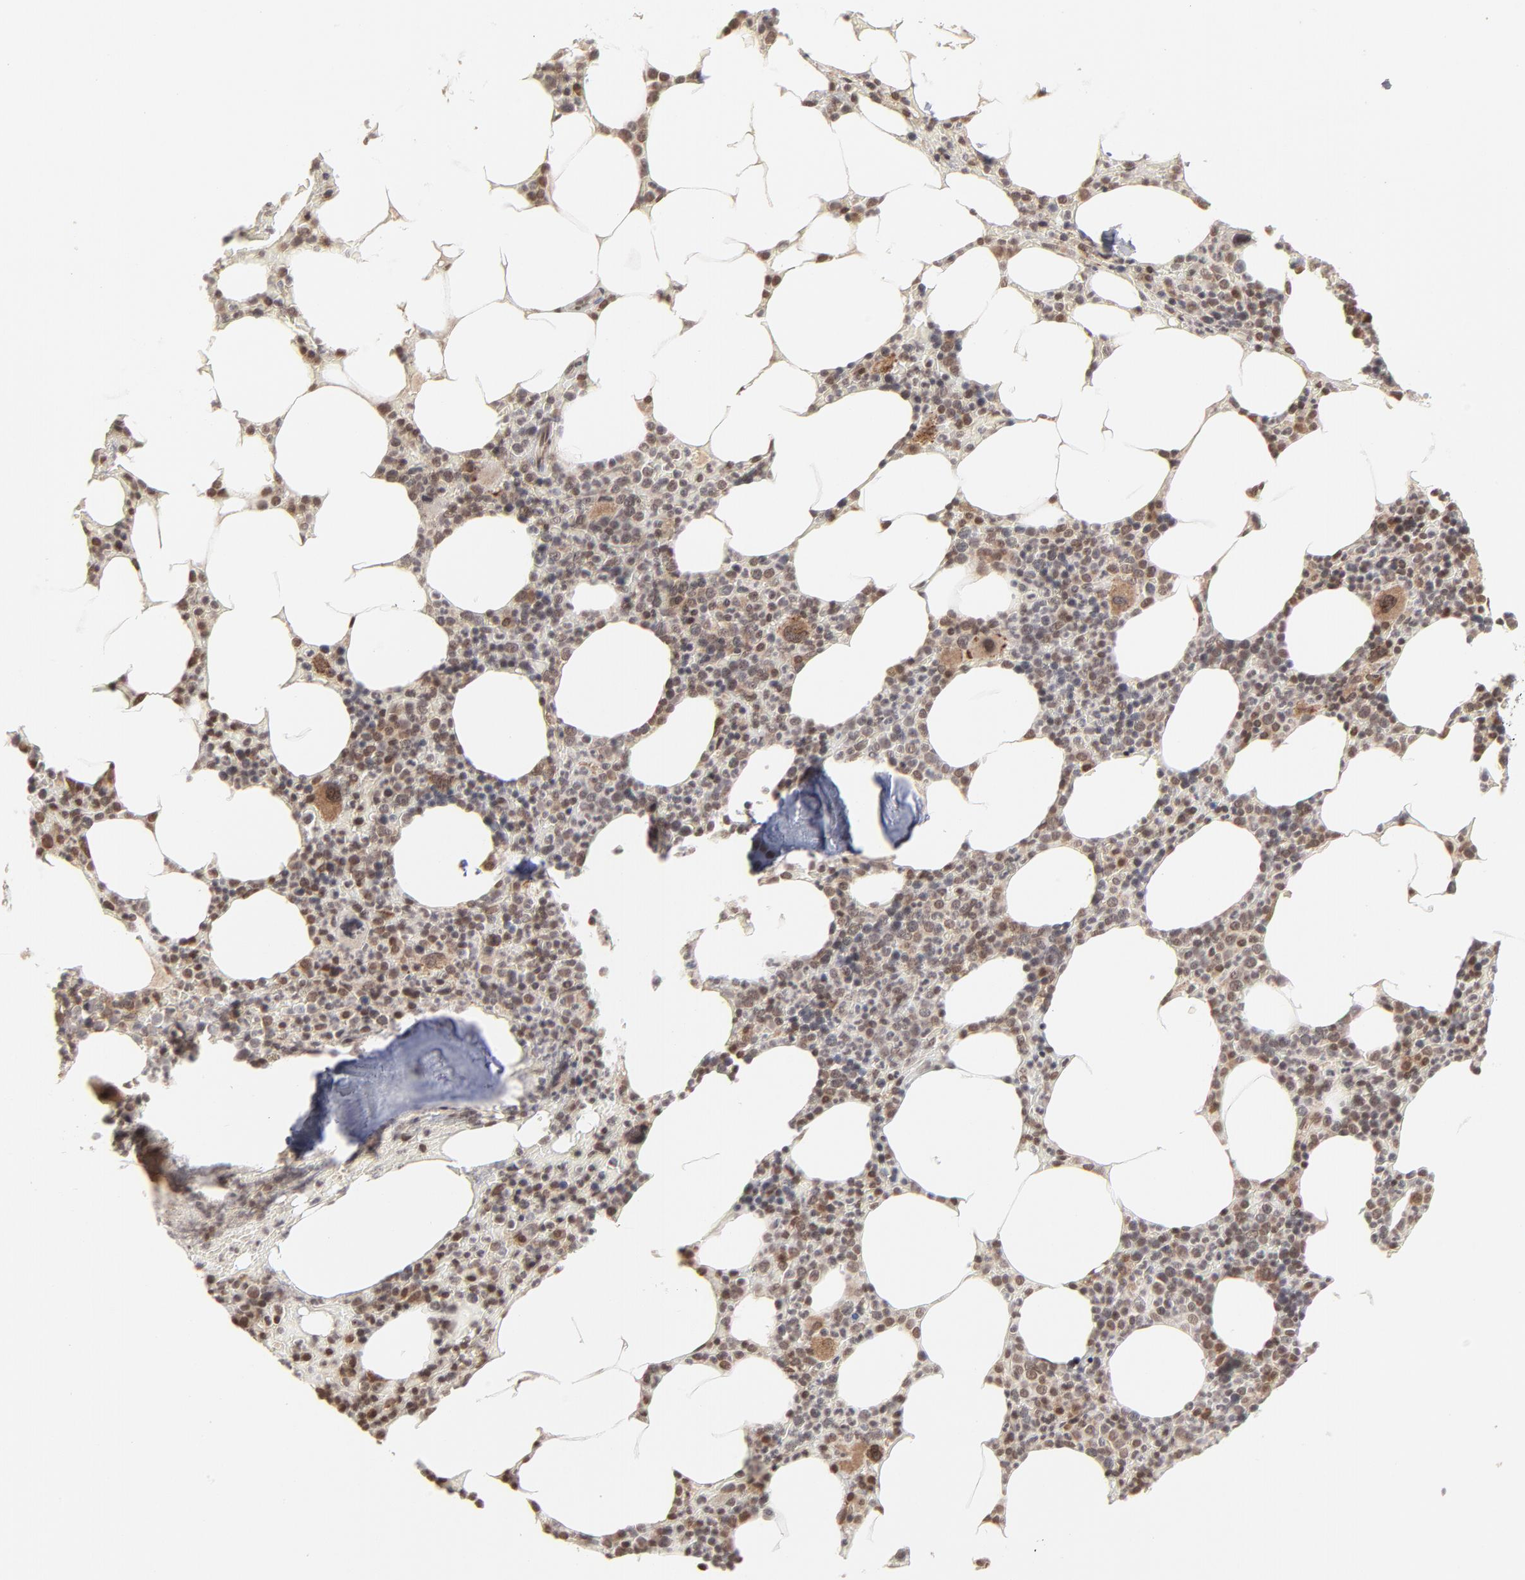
{"staining": {"intensity": "moderate", "quantity": "25%-75%", "location": "cytoplasmic/membranous,nuclear"}, "tissue": "bone marrow", "cell_type": "Hematopoietic cells", "image_type": "normal", "snomed": [{"axis": "morphology", "description": "Normal tissue, NOS"}, {"axis": "topography", "description": "Bone marrow"}], "caption": "Brown immunohistochemical staining in unremarkable bone marrow reveals moderate cytoplasmic/membranous,nuclear expression in approximately 25%-75% of hematopoietic cells. (DAB = brown stain, brightfield microscopy at high magnification).", "gene": "ARIH1", "patient": {"sex": "female", "age": 66}}